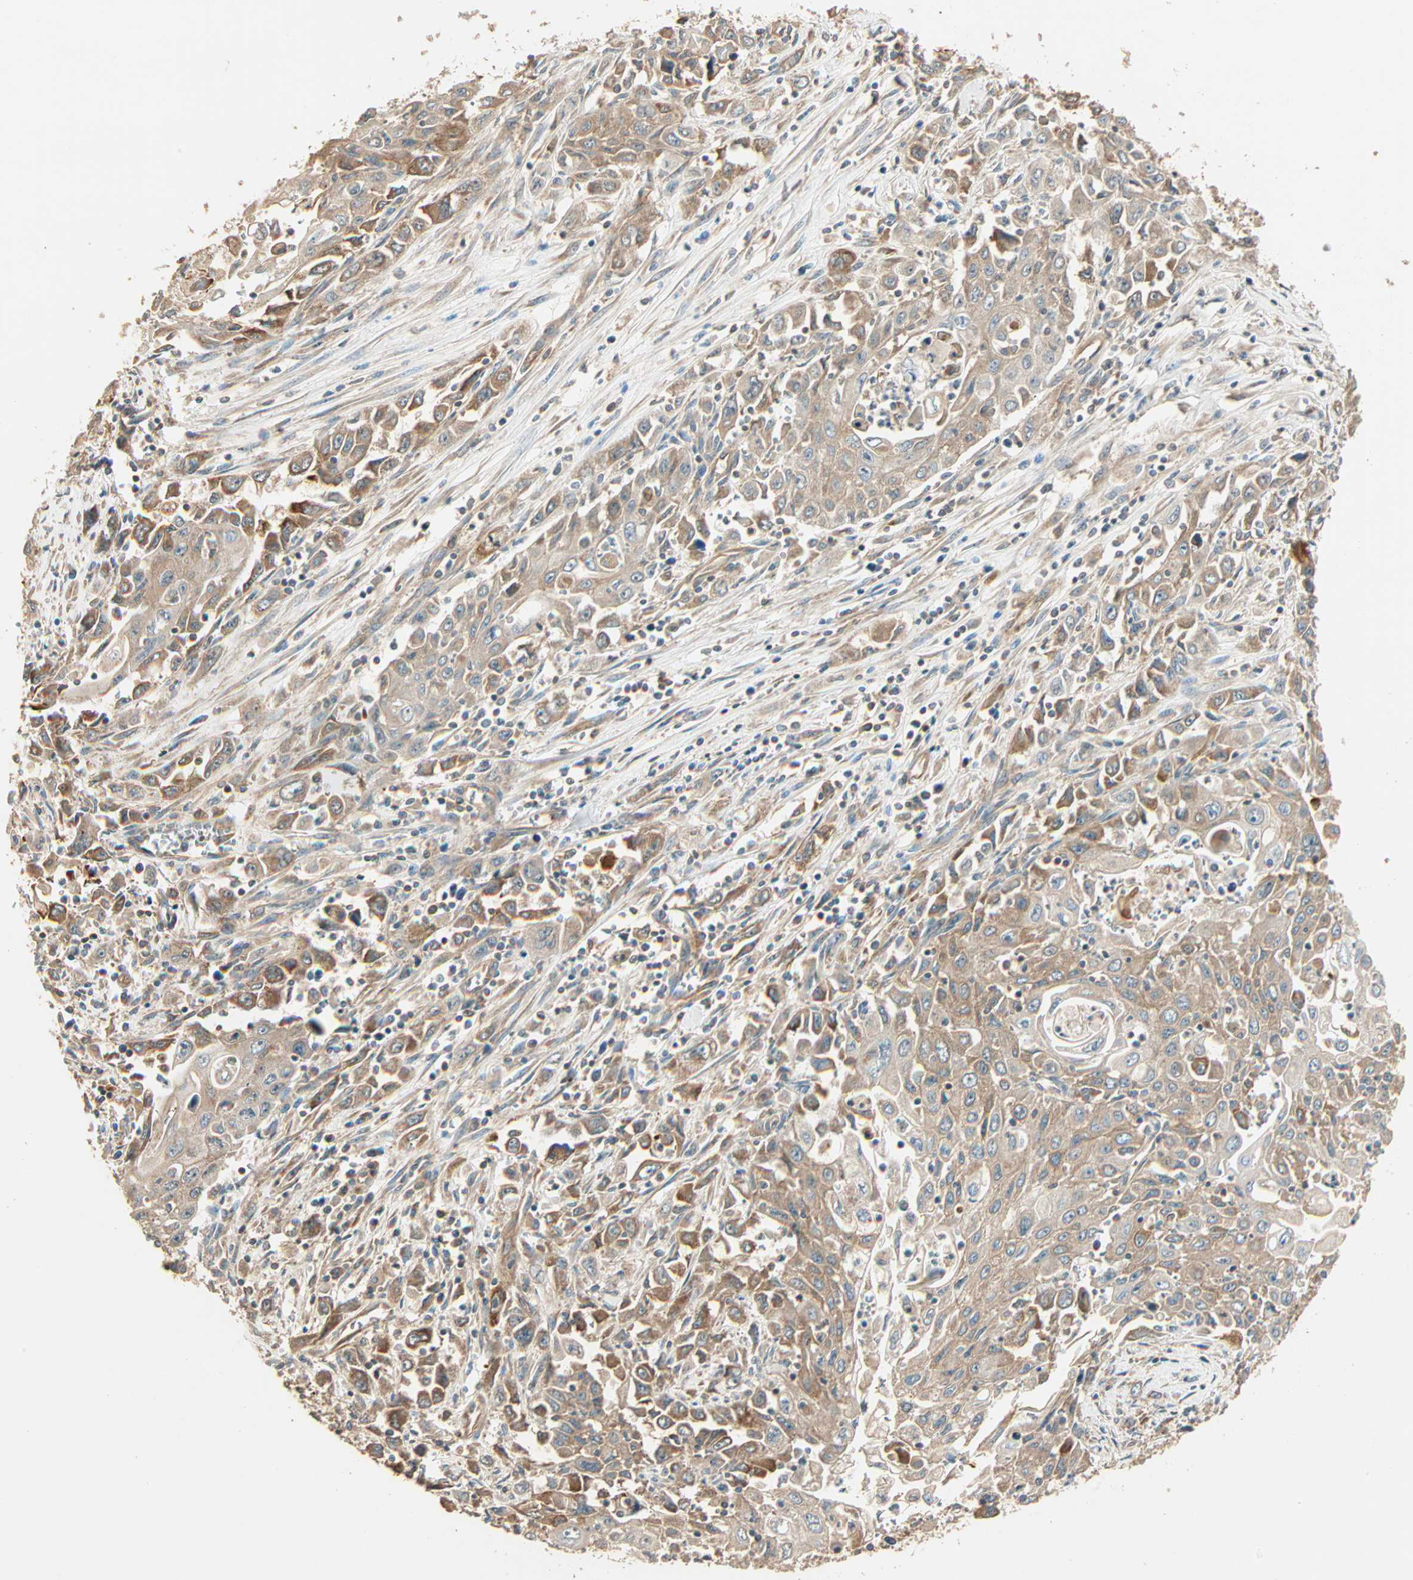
{"staining": {"intensity": "weak", "quantity": ">75%", "location": "cytoplasmic/membranous"}, "tissue": "pancreatic cancer", "cell_type": "Tumor cells", "image_type": "cancer", "snomed": [{"axis": "morphology", "description": "Adenocarcinoma, NOS"}, {"axis": "topography", "description": "Pancreas"}], "caption": "Protein expression analysis of human adenocarcinoma (pancreatic) reveals weak cytoplasmic/membranous staining in about >75% of tumor cells.", "gene": "GALK1", "patient": {"sex": "male", "age": 70}}